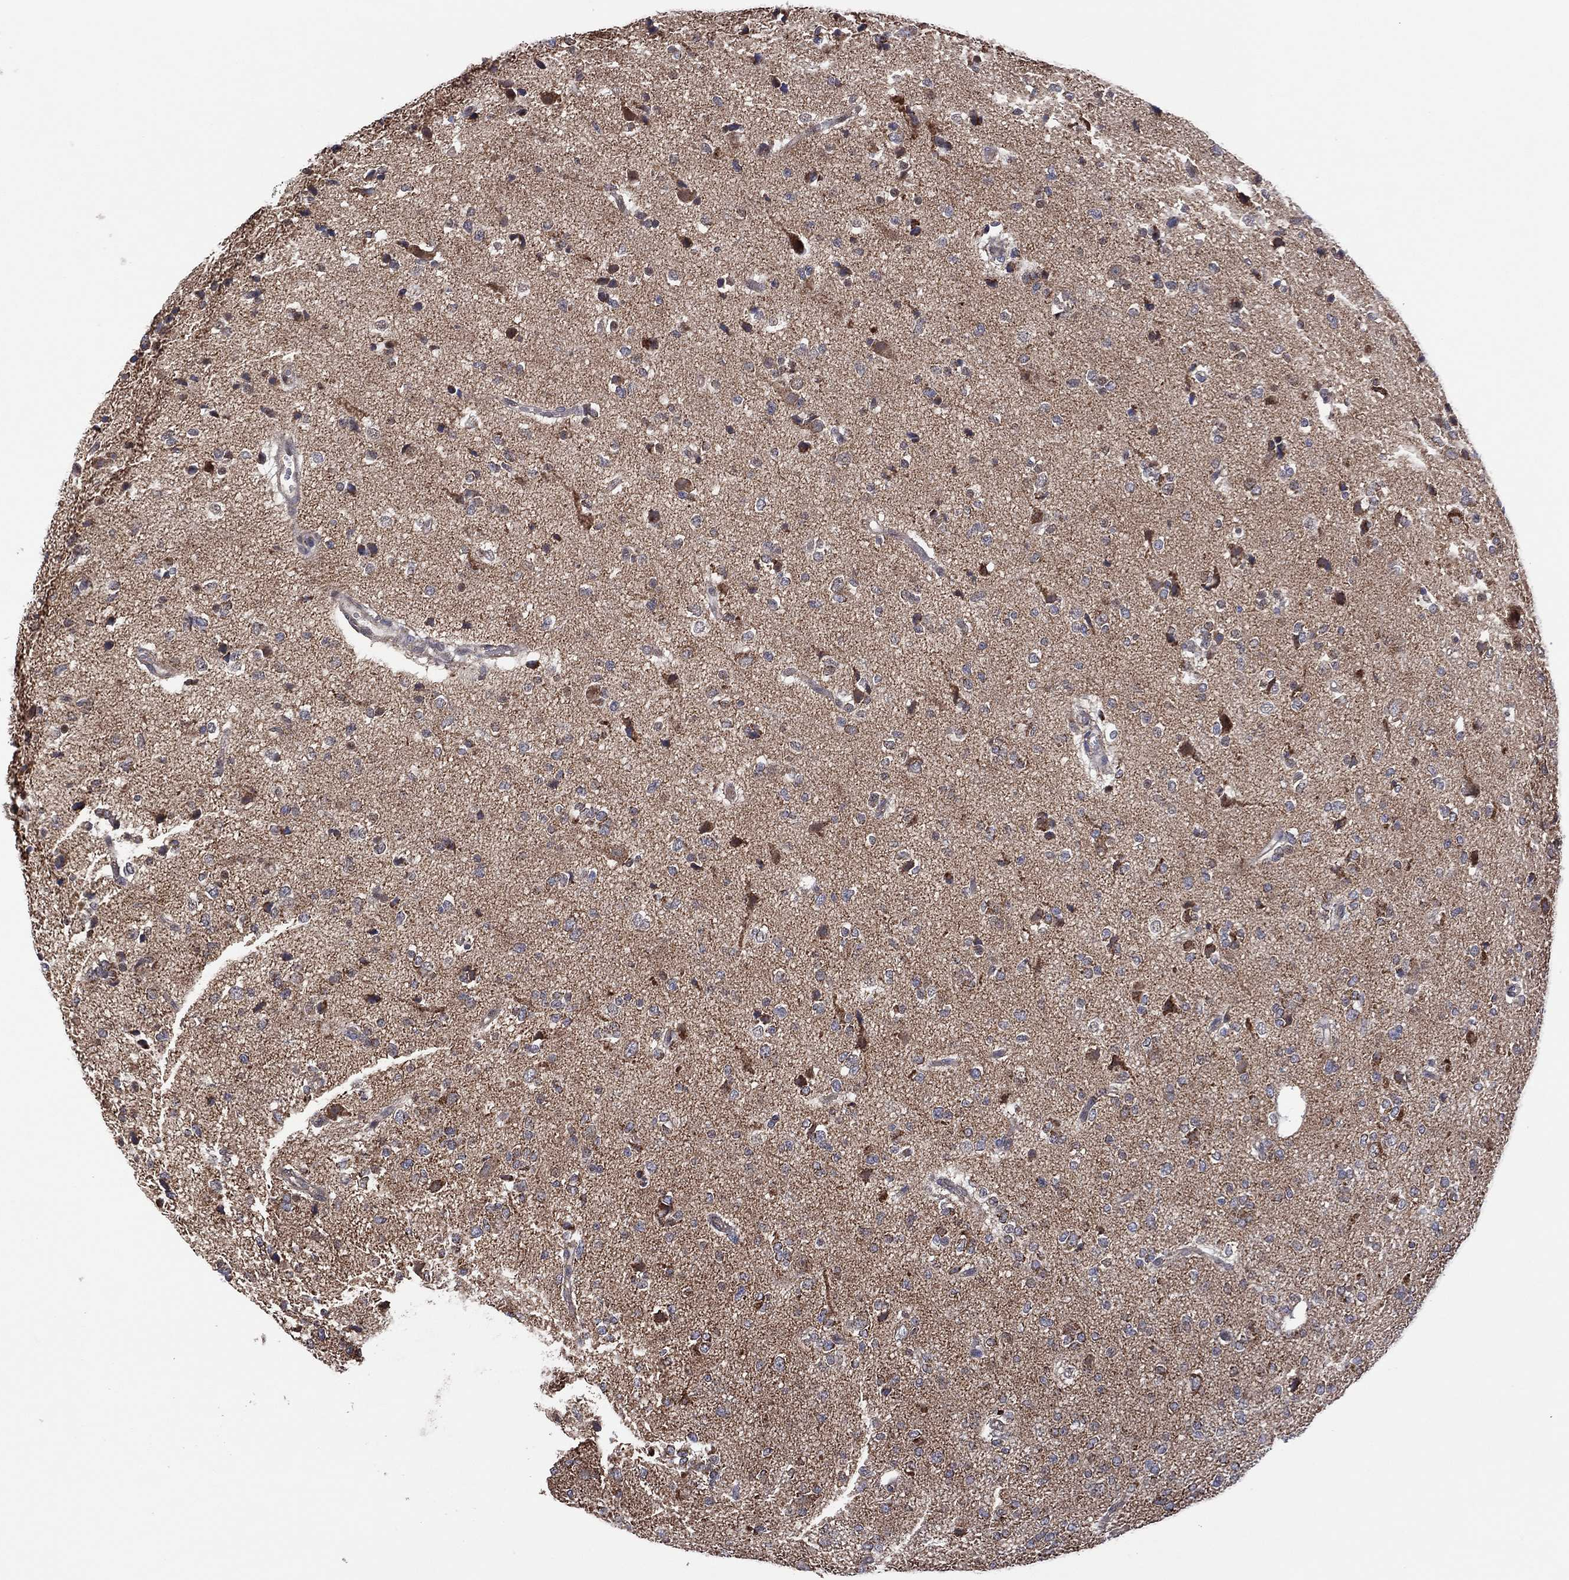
{"staining": {"intensity": "weak", "quantity": "<25%", "location": "nuclear"}, "tissue": "glioma", "cell_type": "Tumor cells", "image_type": "cancer", "snomed": [{"axis": "morphology", "description": "Glioma, malignant, Low grade"}, {"axis": "topography", "description": "Brain"}], "caption": "Photomicrograph shows no significant protein staining in tumor cells of malignant glioma (low-grade). (Brightfield microscopy of DAB immunohistochemistry at high magnification).", "gene": "PIDD1", "patient": {"sex": "male", "age": 41}}